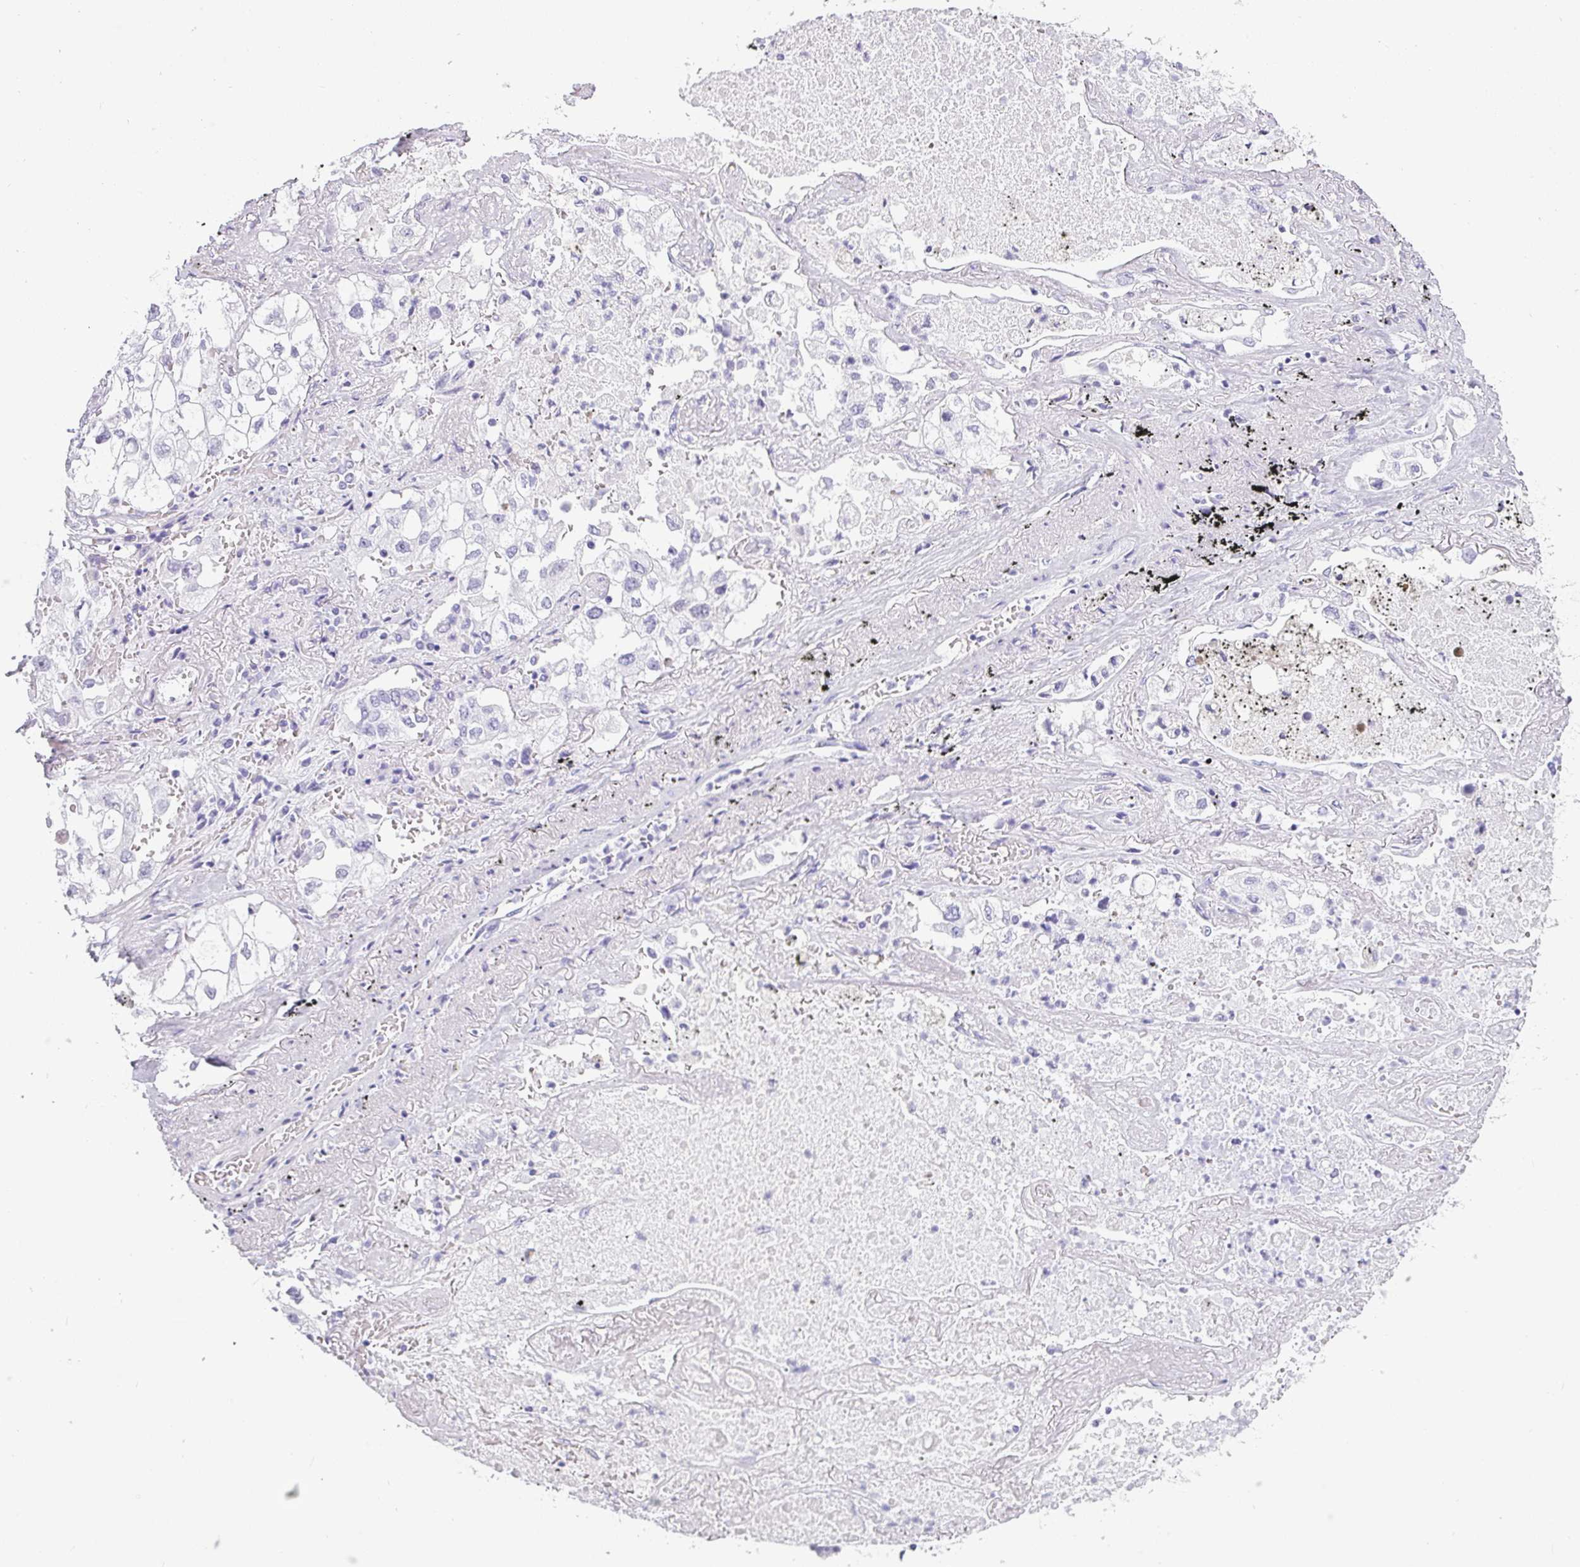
{"staining": {"intensity": "negative", "quantity": "none", "location": "none"}, "tissue": "lung cancer", "cell_type": "Tumor cells", "image_type": "cancer", "snomed": [{"axis": "morphology", "description": "Adenocarcinoma, NOS"}, {"axis": "topography", "description": "Lung"}], "caption": "Immunohistochemical staining of lung adenocarcinoma demonstrates no significant expression in tumor cells. The staining is performed using DAB brown chromogen with nuclei counter-stained in using hematoxylin.", "gene": "VCY1B", "patient": {"sex": "male", "age": 63}}